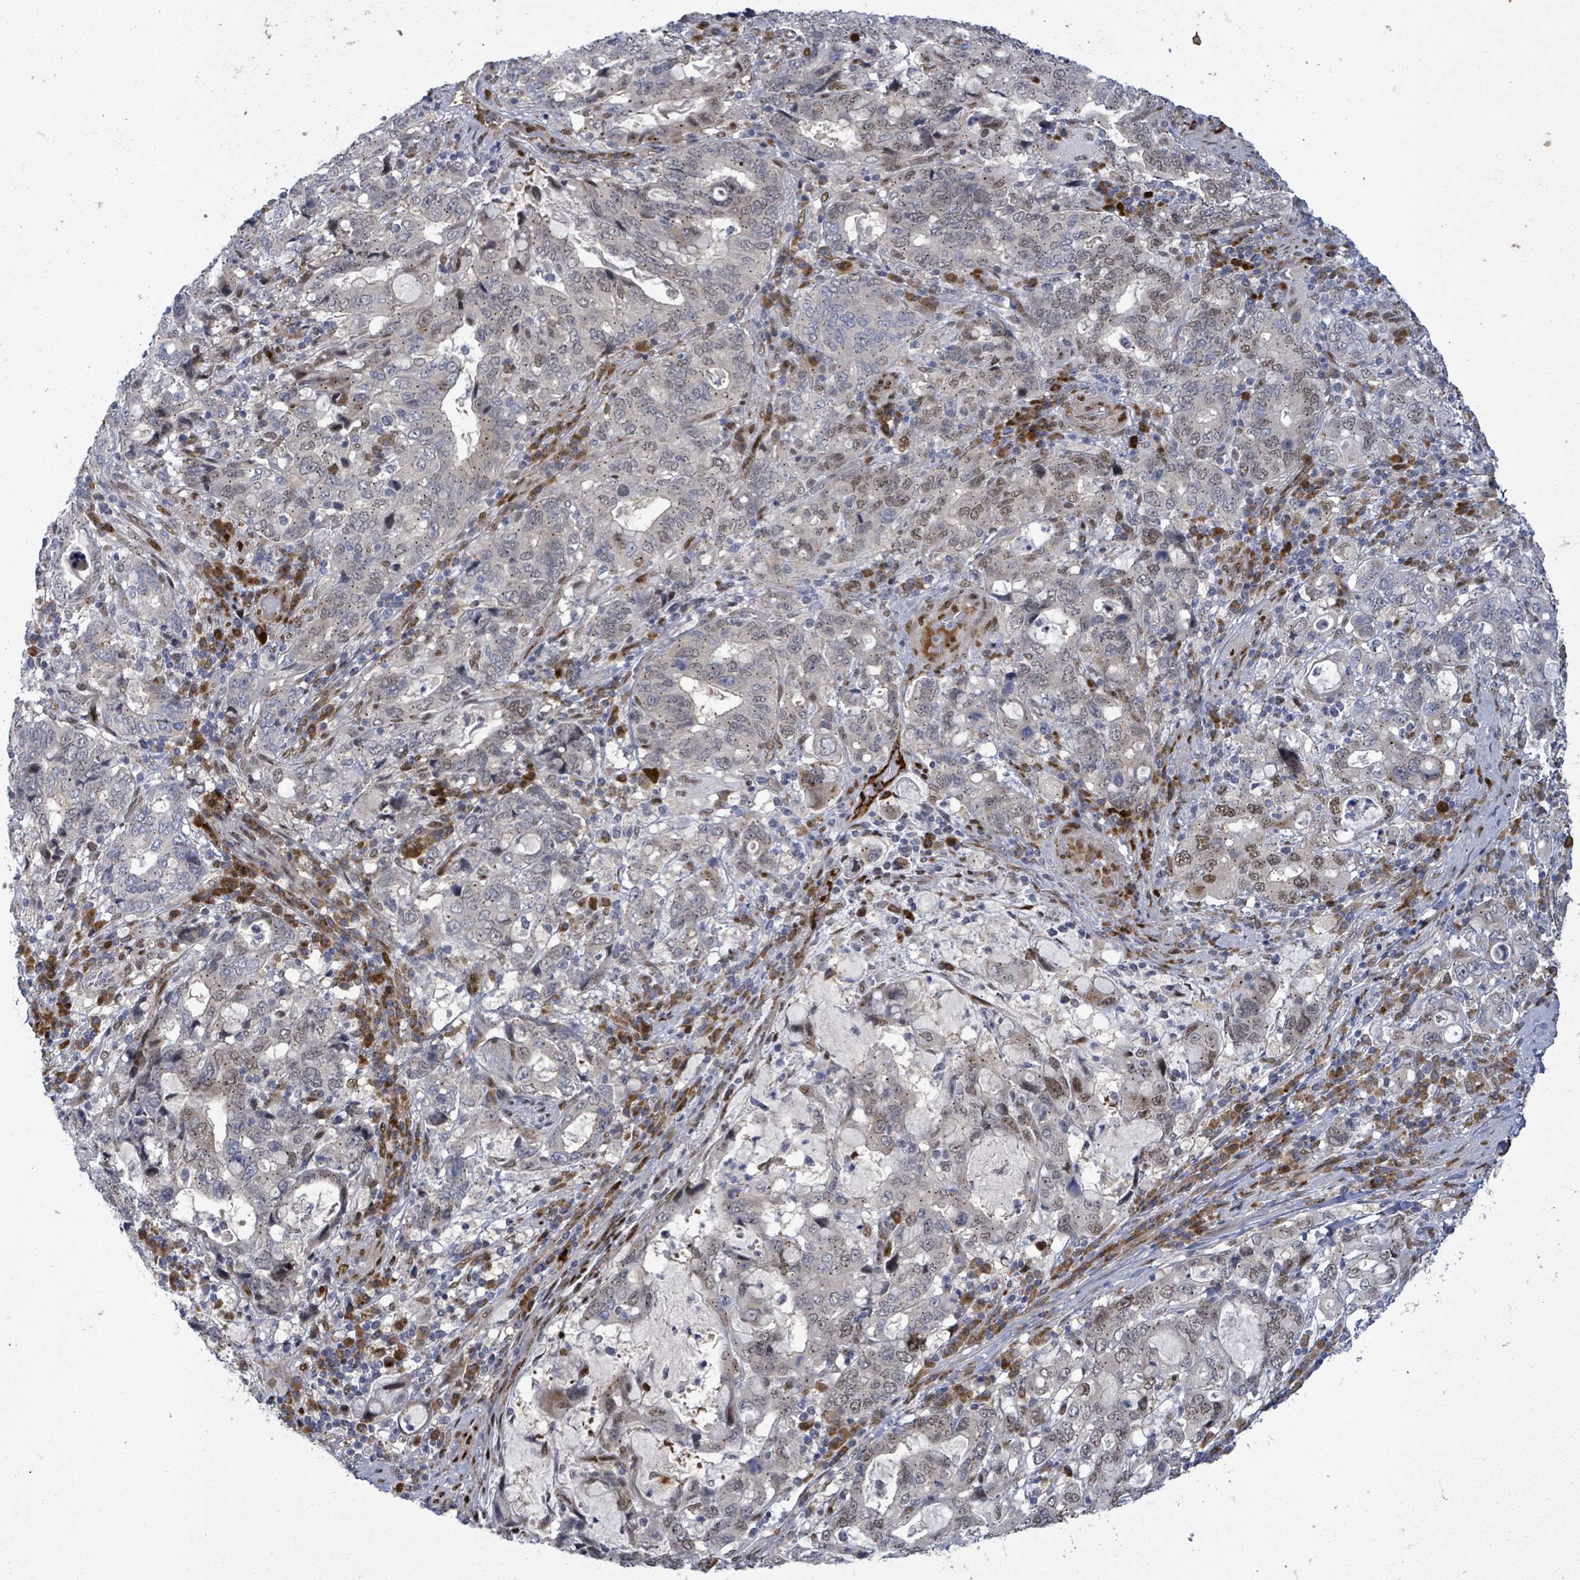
{"staining": {"intensity": "negative", "quantity": "none", "location": "none"}, "tissue": "stomach cancer", "cell_type": "Tumor cells", "image_type": "cancer", "snomed": [{"axis": "morphology", "description": "Adenocarcinoma, NOS"}, {"axis": "topography", "description": "Stomach, upper"}, {"axis": "topography", "description": "Stomach"}], "caption": "Immunohistochemistry (IHC) of stomach cancer reveals no staining in tumor cells.", "gene": "TUSC1", "patient": {"sex": "male", "age": 62}}